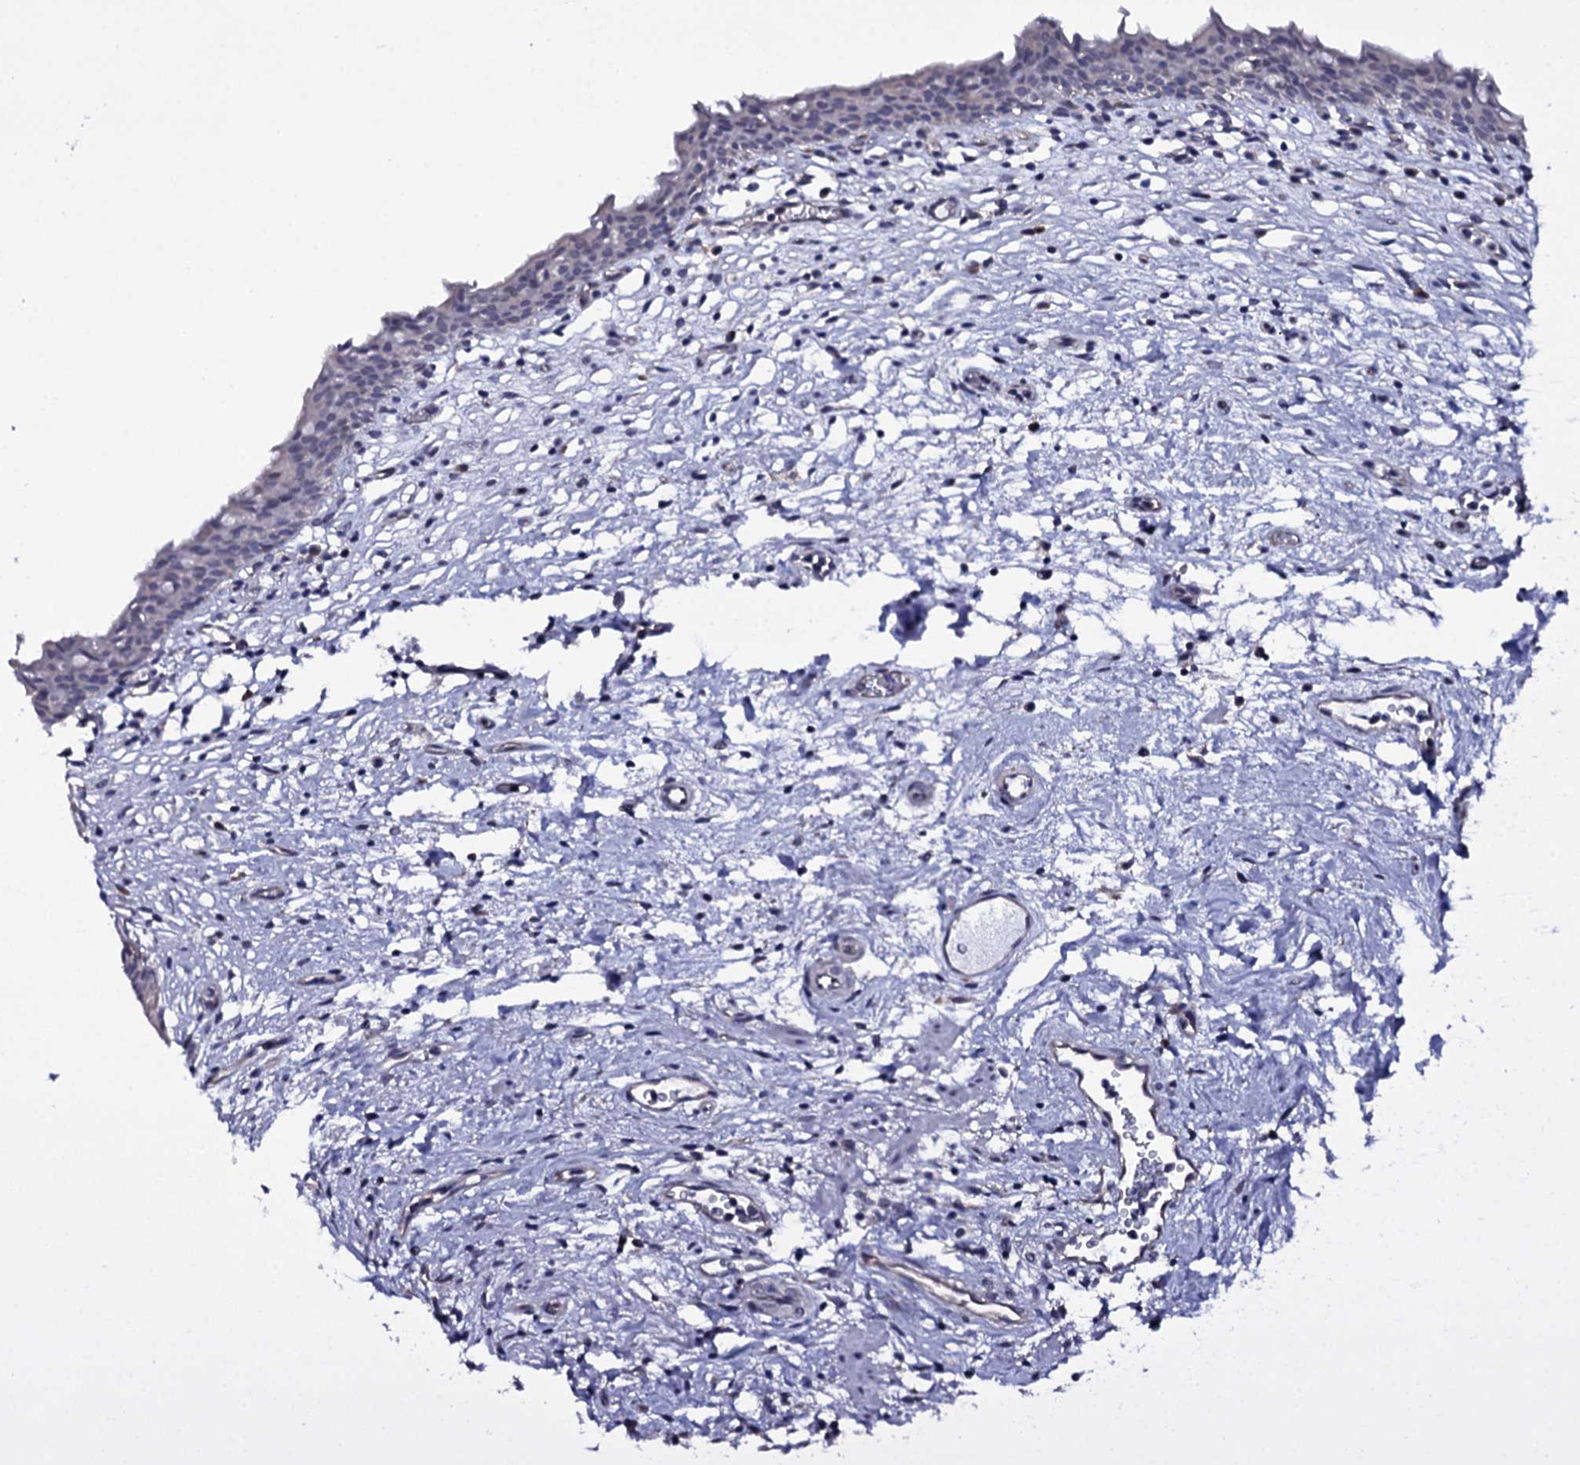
{"staining": {"intensity": "negative", "quantity": "none", "location": "none"}, "tissue": "urinary bladder", "cell_type": "Urothelial cells", "image_type": "normal", "snomed": [{"axis": "morphology", "description": "Normal tissue, NOS"}, {"axis": "morphology", "description": "Inflammation, NOS"}, {"axis": "topography", "description": "Urinary bladder"}], "caption": "A photomicrograph of urinary bladder stained for a protein shows no brown staining in urothelial cells.", "gene": "GAREM1", "patient": {"sex": "male", "age": 63}}